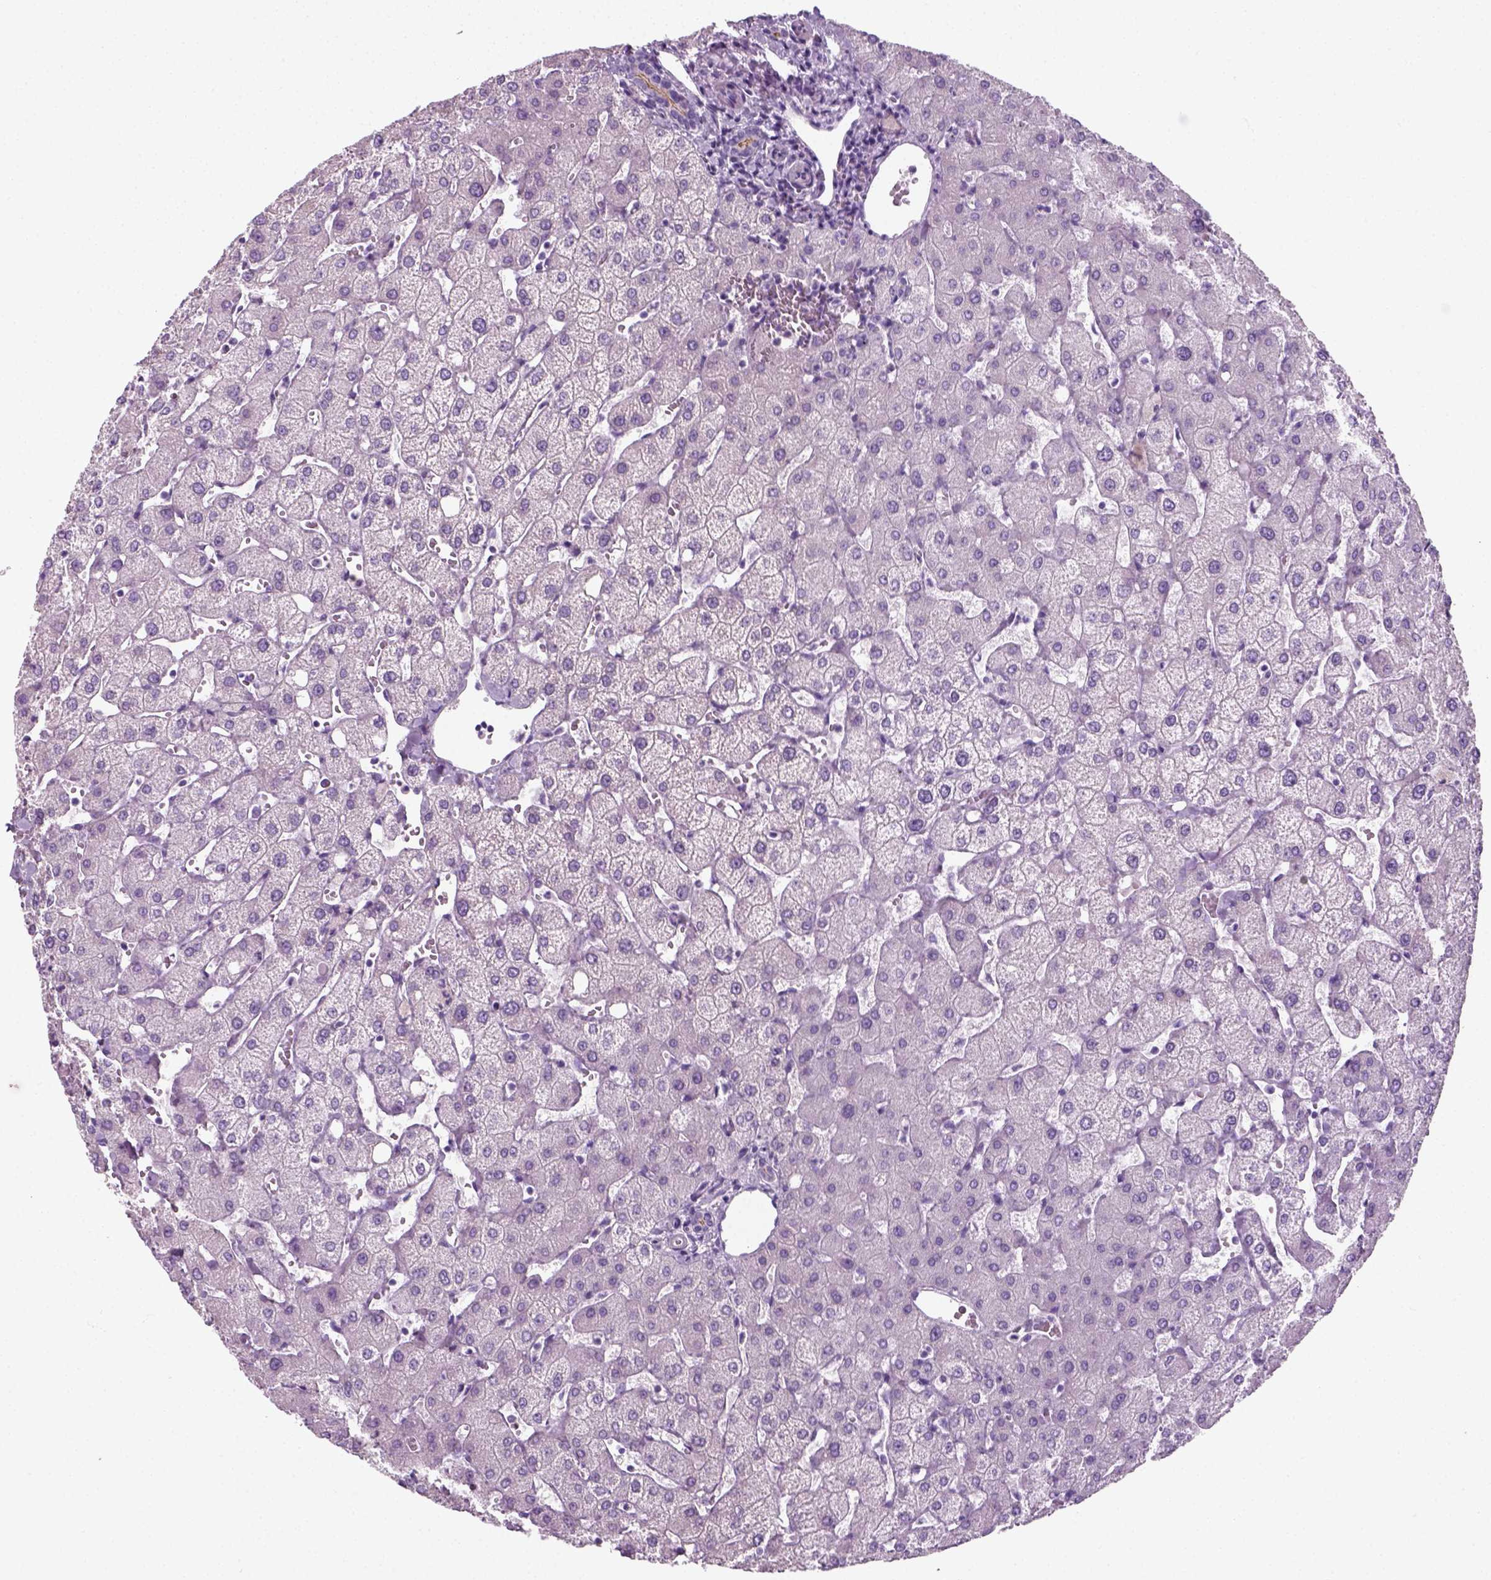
{"staining": {"intensity": "negative", "quantity": "none", "location": "none"}, "tissue": "liver", "cell_type": "Cholangiocytes", "image_type": "normal", "snomed": [{"axis": "morphology", "description": "Normal tissue, NOS"}, {"axis": "topography", "description": "Liver"}], "caption": "There is no significant positivity in cholangiocytes of liver. (Brightfield microscopy of DAB IHC at high magnification).", "gene": "SLC12A5", "patient": {"sex": "female", "age": 54}}